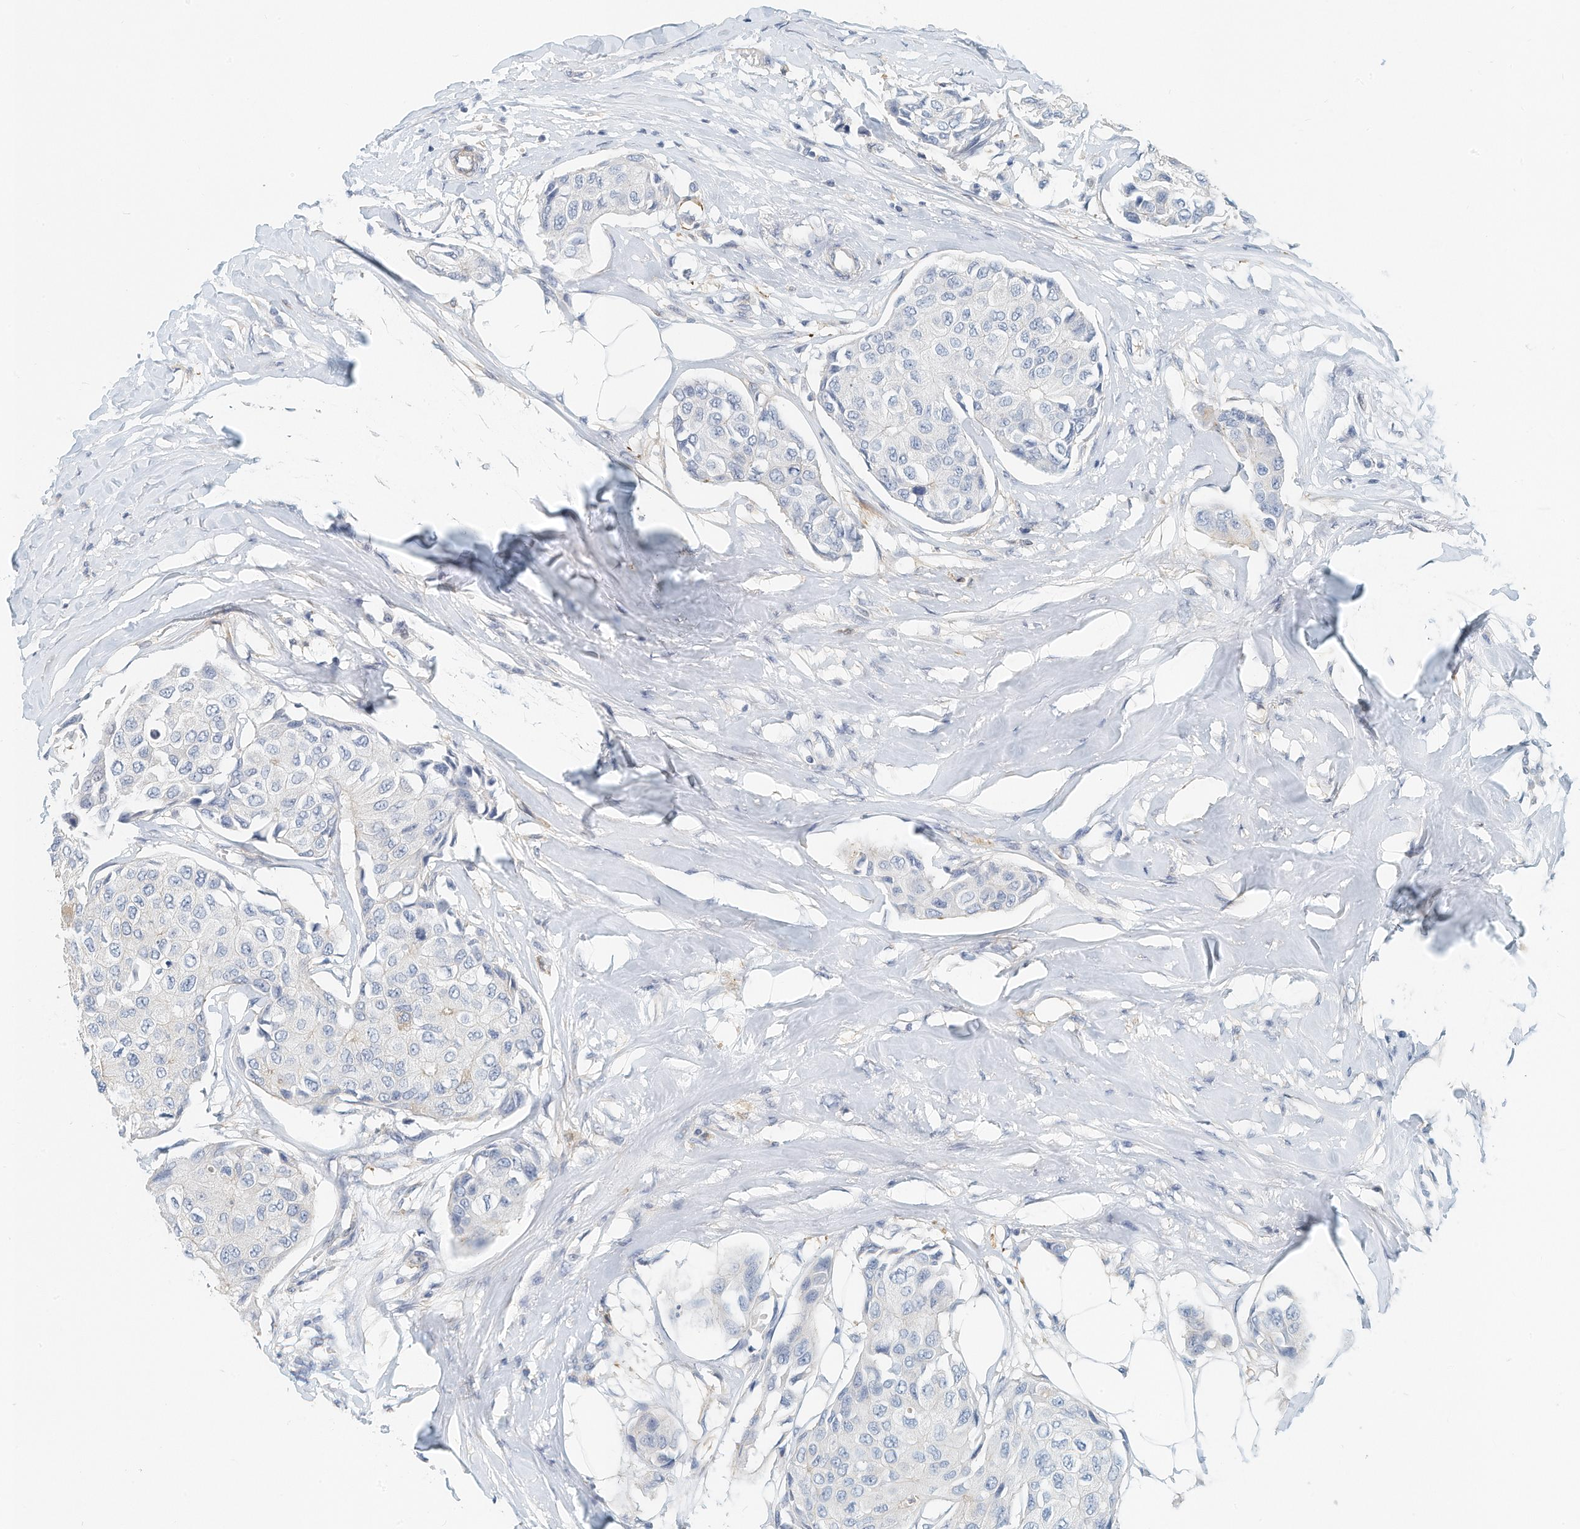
{"staining": {"intensity": "negative", "quantity": "none", "location": "none"}, "tissue": "breast cancer", "cell_type": "Tumor cells", "image_type": "cancer", "snomed": [{"axis": "morphology", "description": "Duct carcinoma"}, {"axis": "topography", "description": "Breast"}], "caption": "IHC of breast invasive ductal carcinoma demonstrates no expression in tumor cells.", "gene": "MICAL1", "patient": {"sex": "female", "age": 80}}